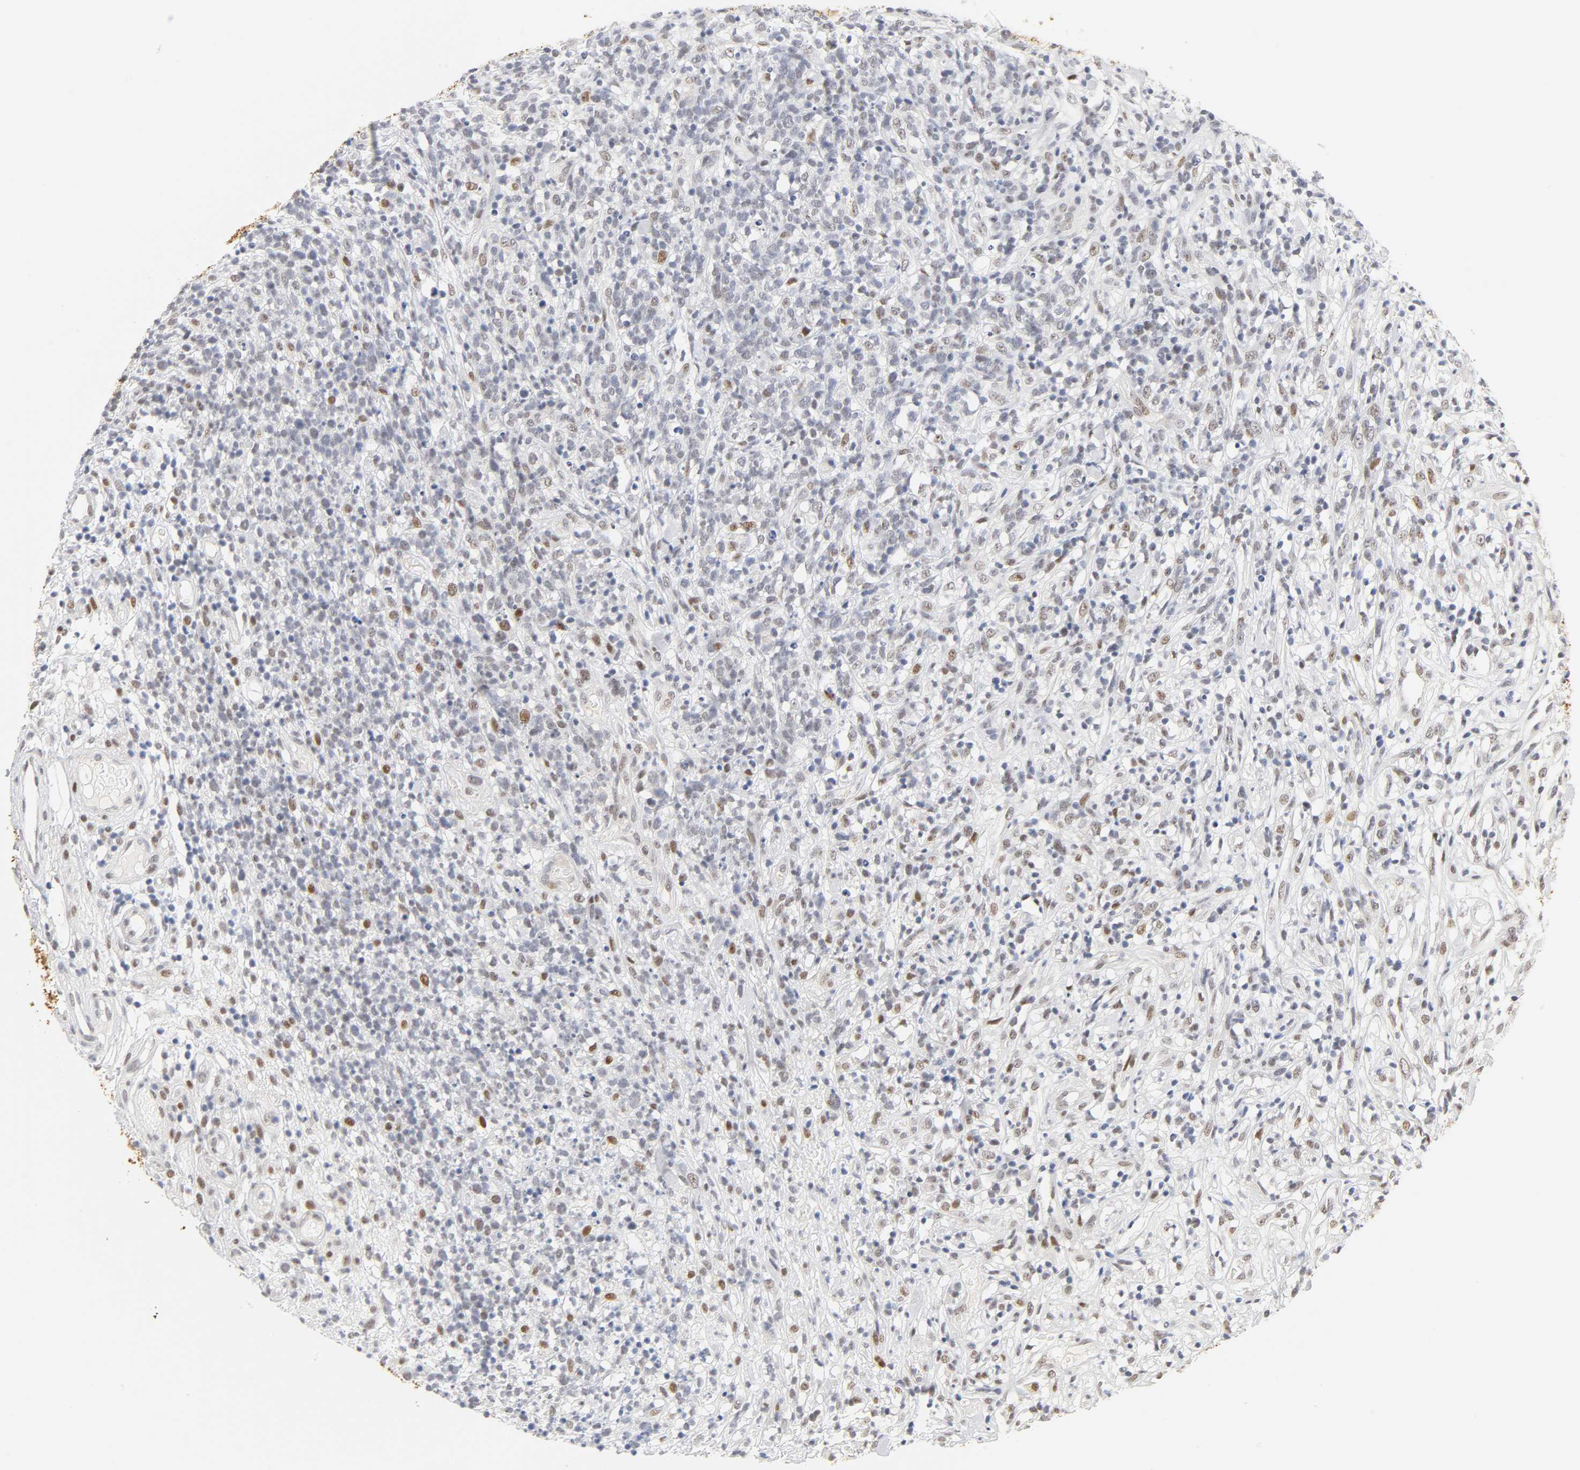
{"staining": {"intensity": "moderate", "quantity": "<25%", "location": "nuclear"}, "tissue": "lymphoma", "cell_type": "Tumor cells", "image_type": "cancer", "snomed": [{"axis": "morphology", "description": "Malignant lymphoma, non-Hodgkin's type, High grade"}, {"axis": "topography", "description": "Lymph node"}], "caption": "Immunohistochemistry micrograph of neoplastic tissue: human high-grade malignant lymphoma, non-Hodgkin's type stained using IHC reveals low levels of moderate protein expression localized specifically in the nuclear of tumor cells, appearing as a nuclear brown color.", "gene": "MNAT1", "patient": {"sex": "female", "age": 73}}